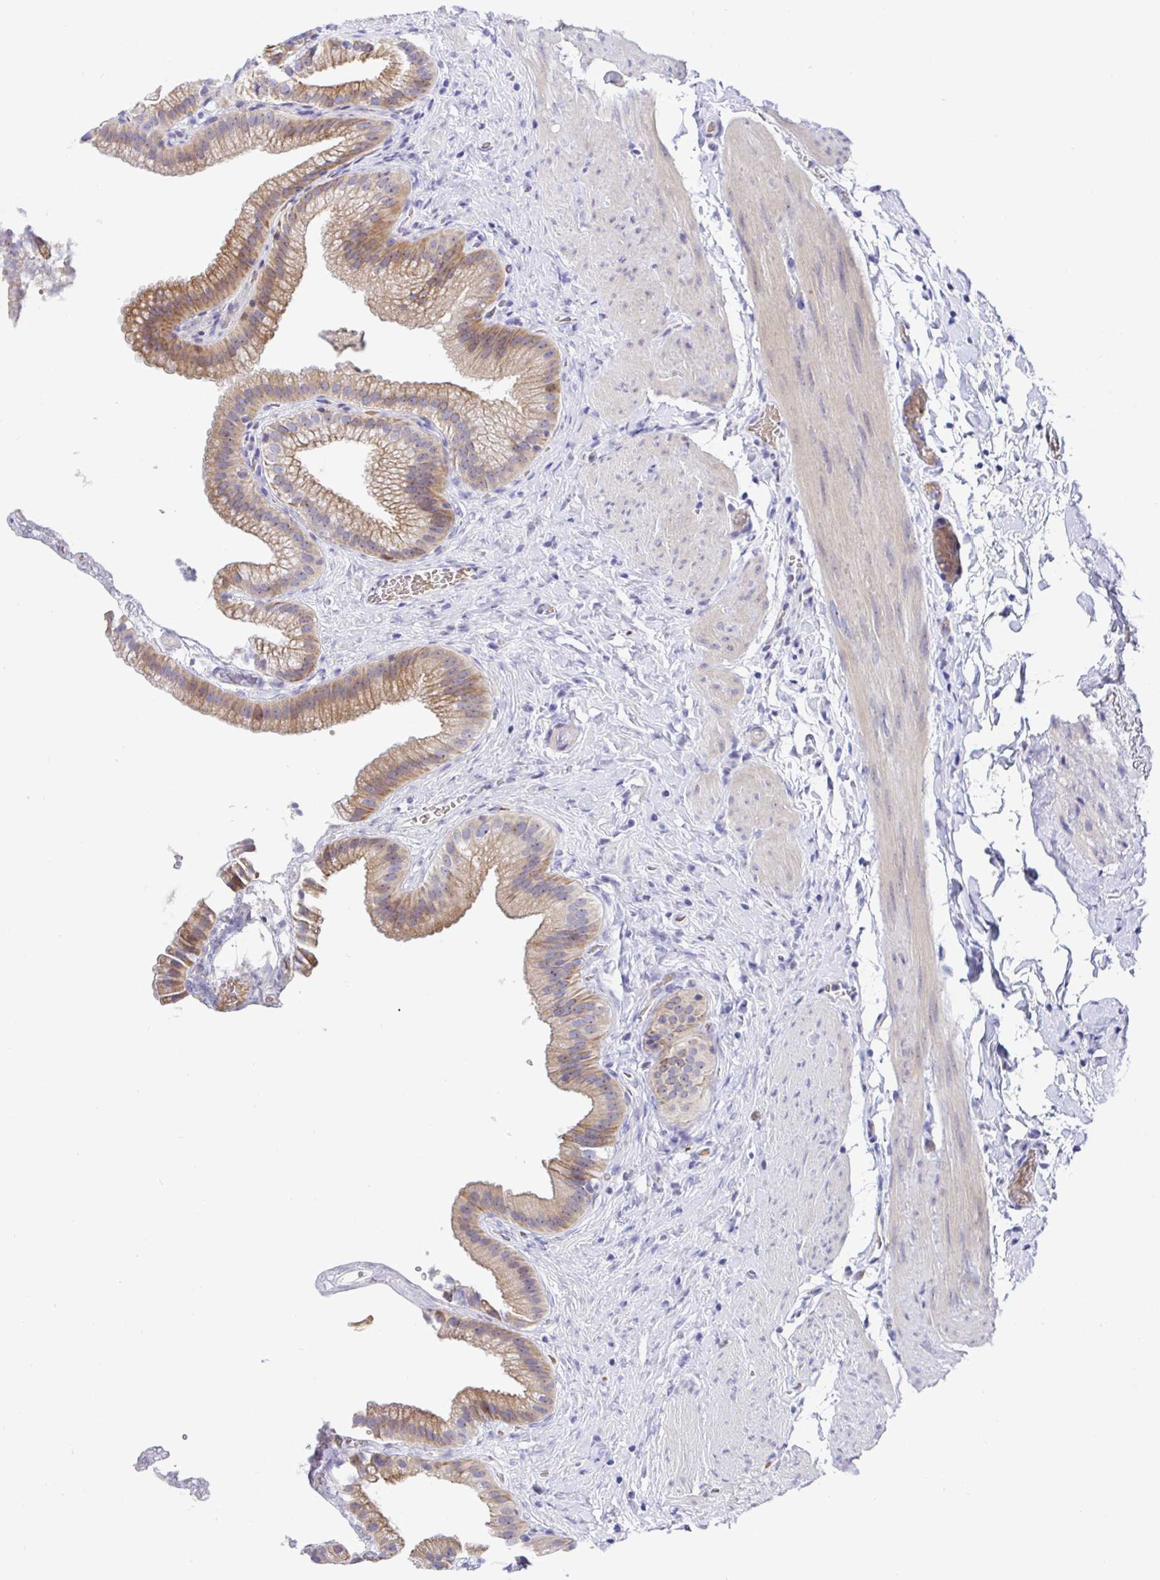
{"staining": {"intensity": "moderate", "quantity": ">75%", "location": "cytoplasmic/membranous"}, "tissue": "gallbladder", "cell_type": "Glandular cells", "image_type": "normal", "snomed": [{"axis": "morphology", "description": "Normal tissue, NOS"}, {"axis": "topography", "description": "Gallbladder"}], "caption": "IHC of normal gallbladder reveals medium levels of moderate cytoplasmic/membranous staining in about >75% of glandular cells.", "gene": "TIMELESS", "patient": {"sex": "female", "age": 63}}